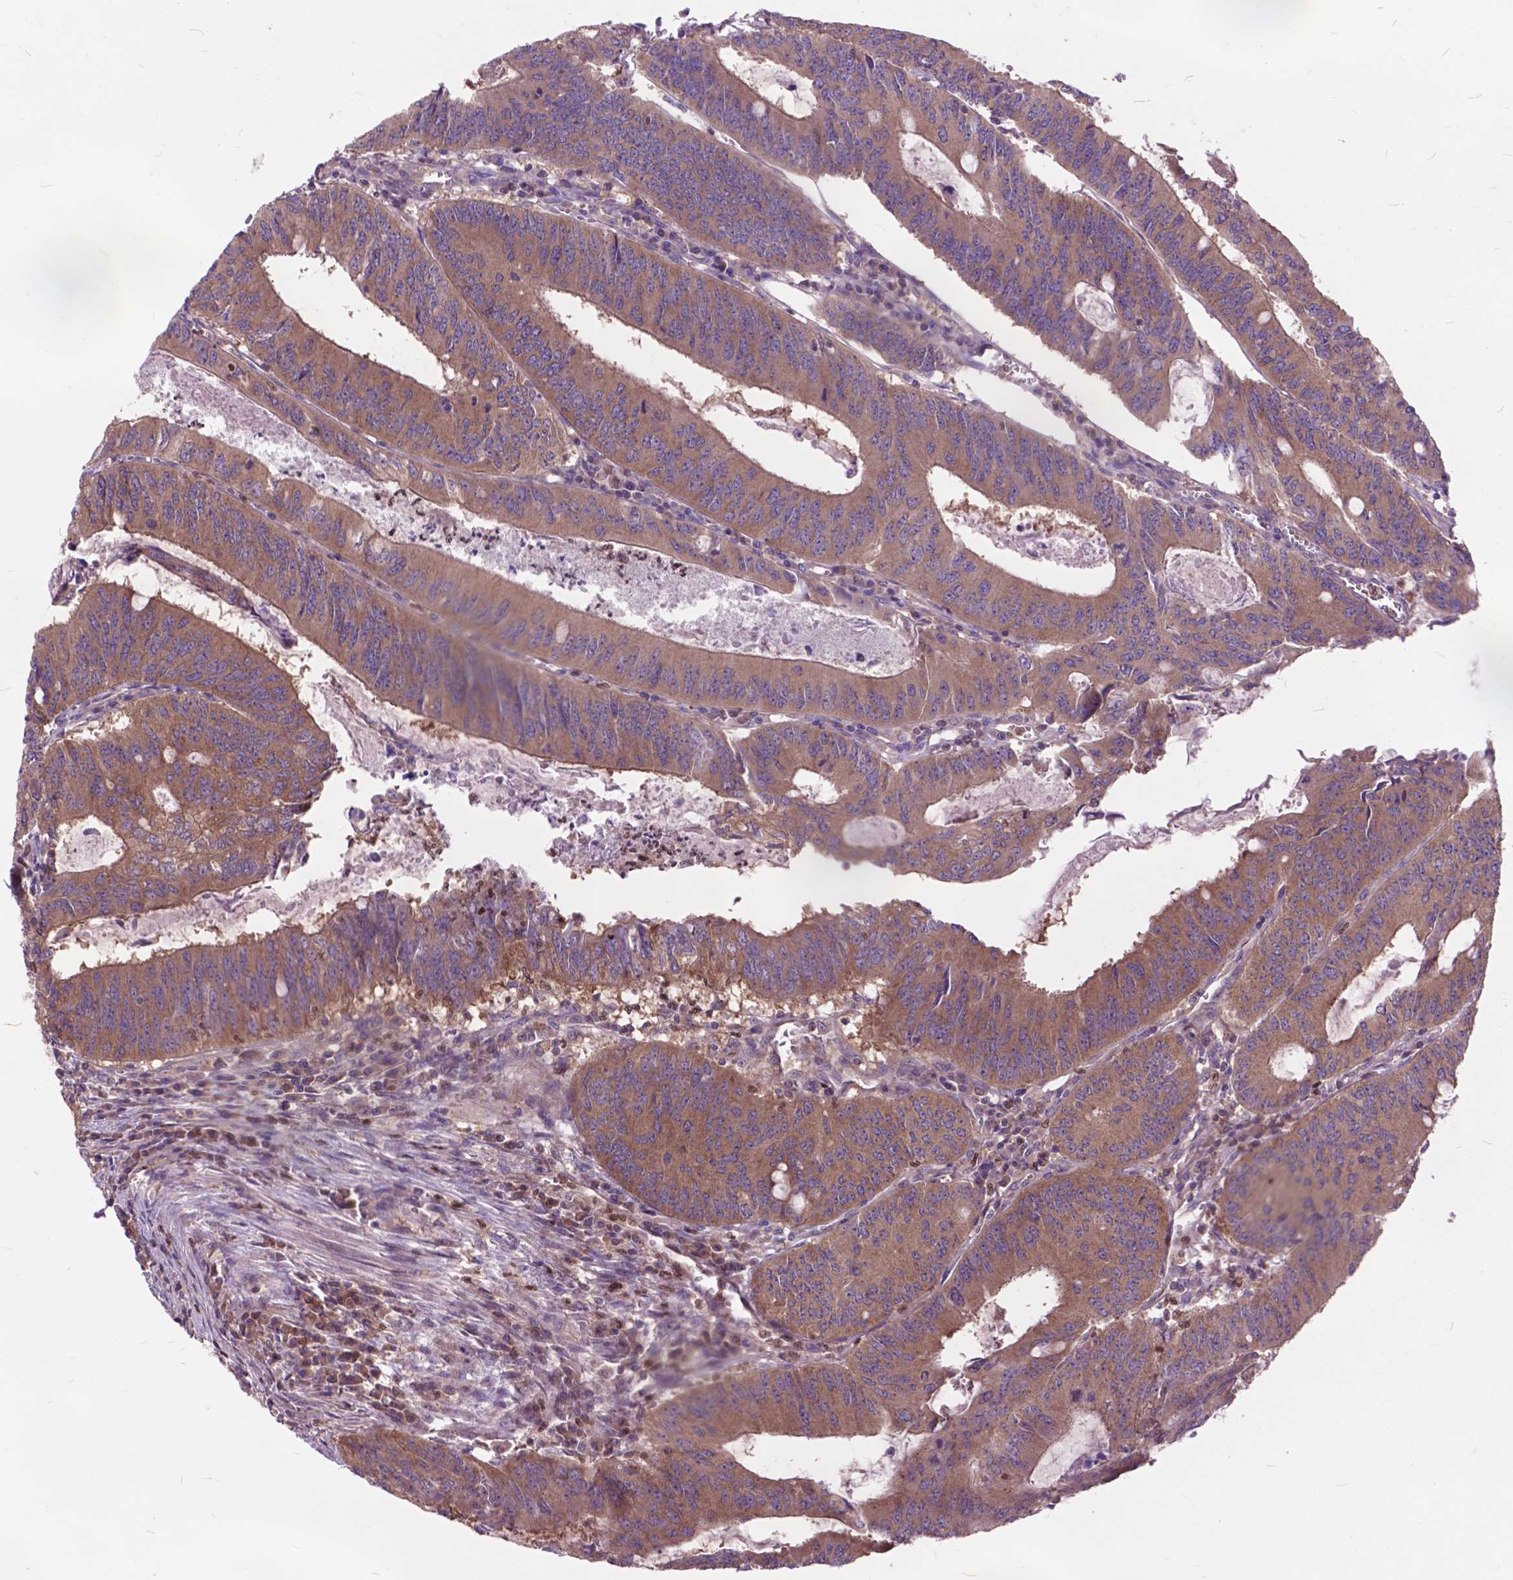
{"staining": {"intensity": "moderate", "quantity": ">75%", "location": "cytoplasmic/membranous"}, "tissue": "colorectal cancer", "cell_type": "Tumor cells", "image_type": "cancer", "snomed": [{"axis": "morphology", "description": "Adenocarcinoma, NOS"}, {"axis": "topography", "description": "Colon"}], "caption": "Adenocarcinoma (colorectal) tissue shows moderate cytoplasmic/membranous positivity in approximately >75% of tumor cells, visualized by immunohistochemistry.", "gene": "ARAF", "patient": {"sex": "male", "age": 67}}